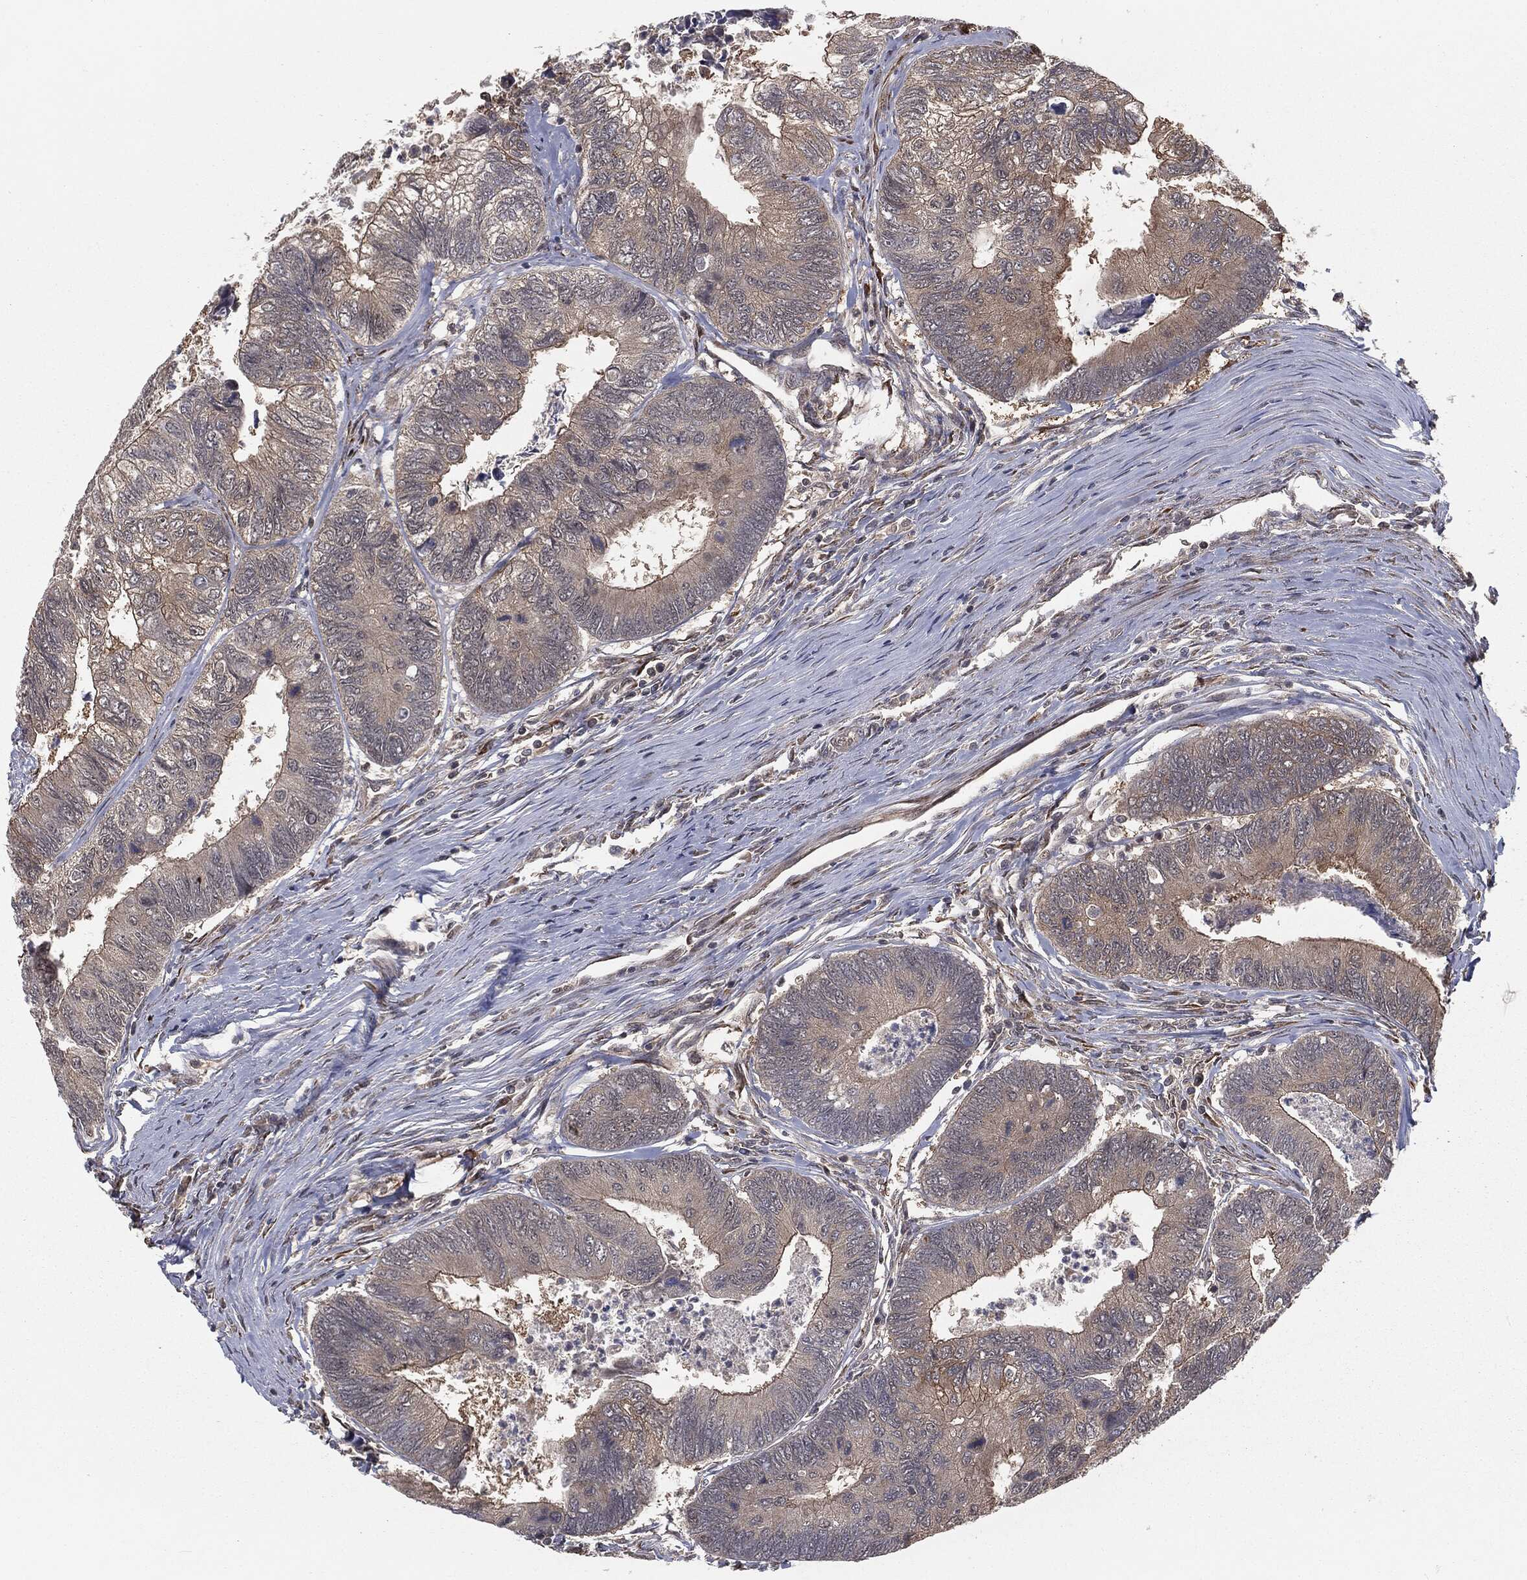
{"staining": {"intensity": "weak", "quantity": "25%-75%", "location": "cytoplasmic/membranous"}, "tissue": "colorectal cancer", "cell_type": "Tumor cells", "image_type": "cancer", "snomed": [{"axis": "morphology", "description": "Adenocarcinoma, NOS"}, {"axis": "topography", "description": "Colon"}], "caption": "Immunohistochemistry histopathology image of neoplastic tissue: colorectal adenocarcinoma stained using immunohistochemistry displays low levels of weak protein expression localized specifically in the cytoplasmic/membranous of tumor cells, appearing as a cytoplasmic/membranous brown color.", "gene": "FBXO7", "patient": {"sex": "female", "age": 67}}